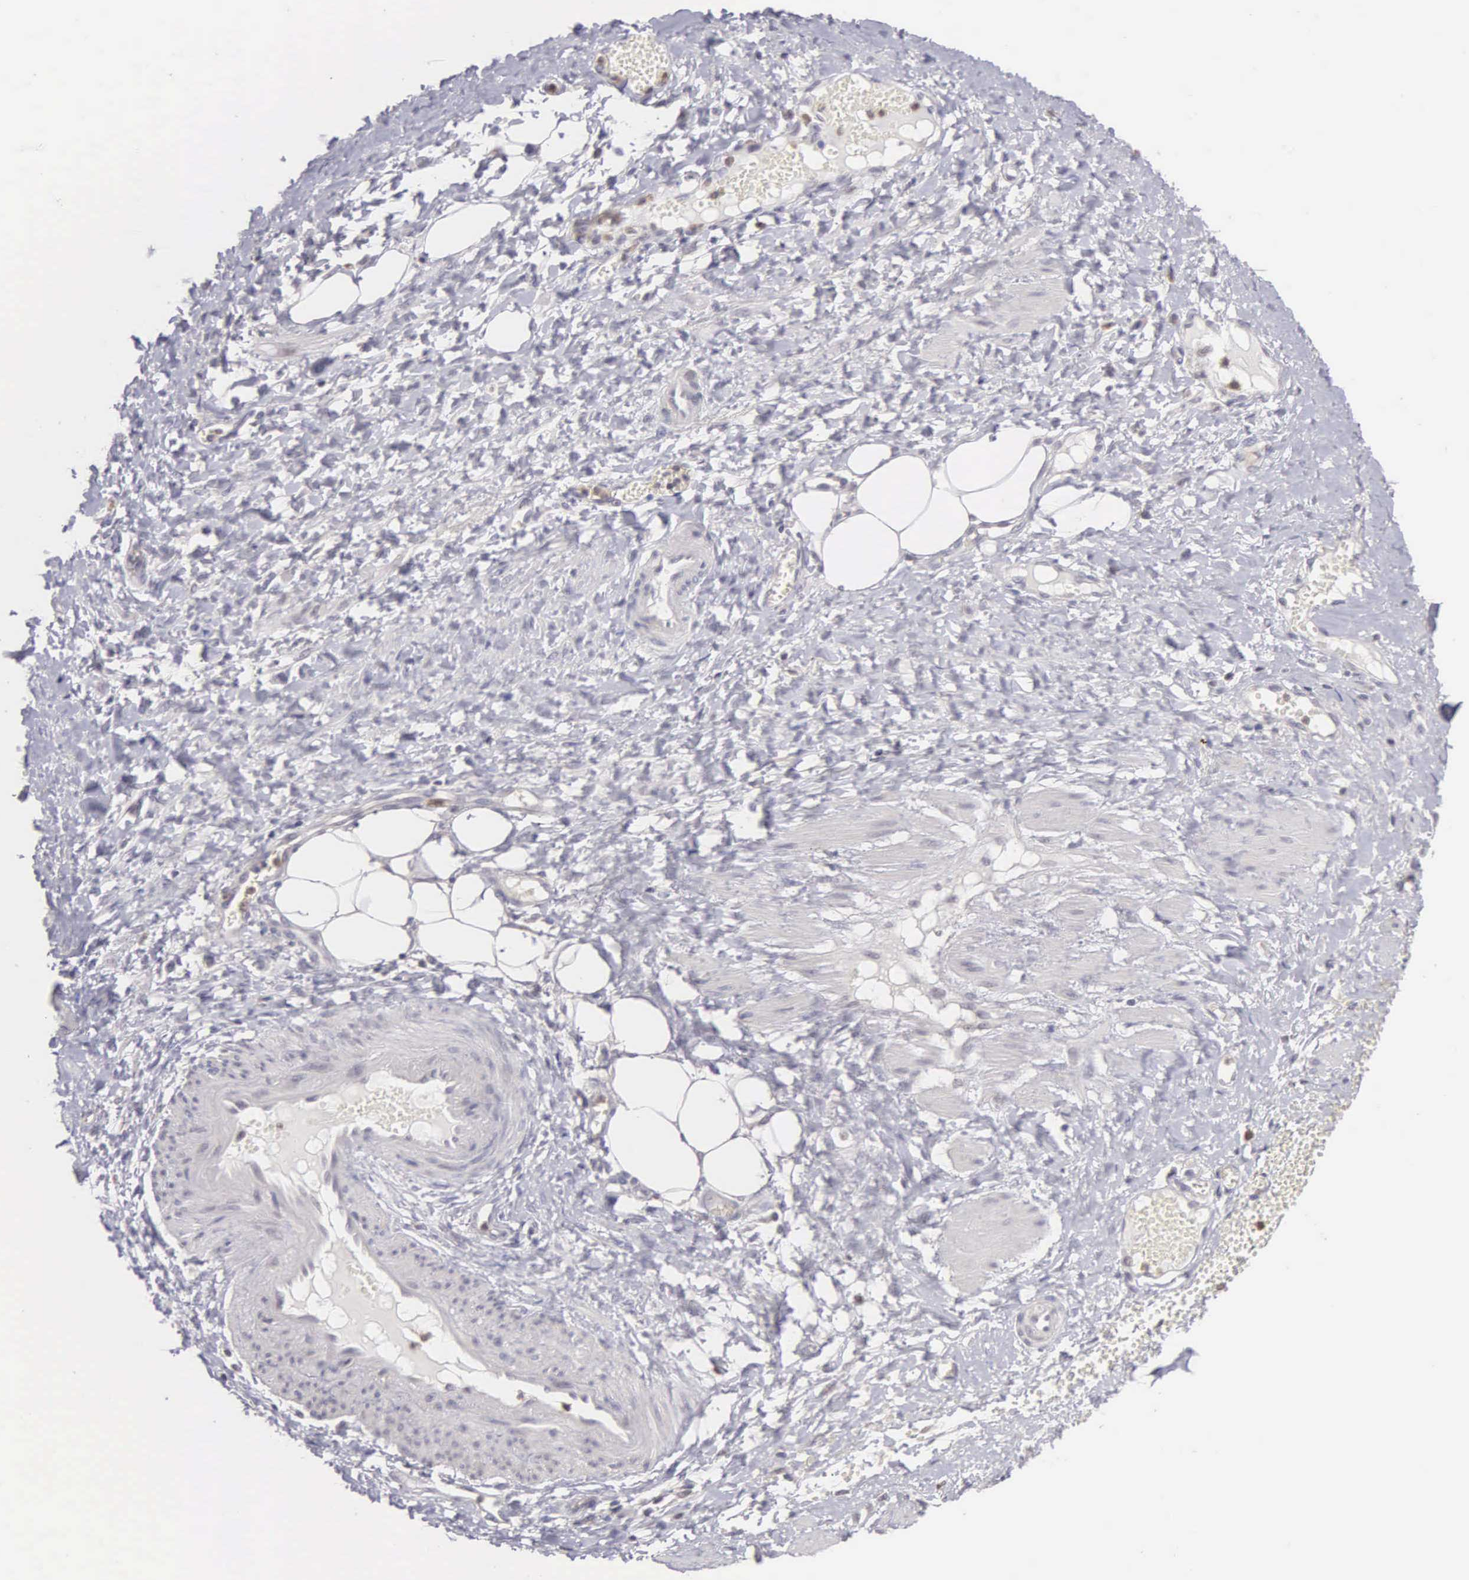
{"staining": {"intensity": "negative", "quantity": "none", "location": "none"}, "tissue": "smooth muscle", "cell_type": "Smooth muscle cells", "image_type": "normal", "snomed": [{"axis": "morphology", "description": "Normal tissue, NOS"}, {"axis": "topography", "description": "Uterus"}], "caption": "Immunohistochemical staining of unremarkable human smooth muscle displays no significant expression in smooth muscle cells.", "gene": "BRD1", "patient": {"sex": "female", "age": 56}}